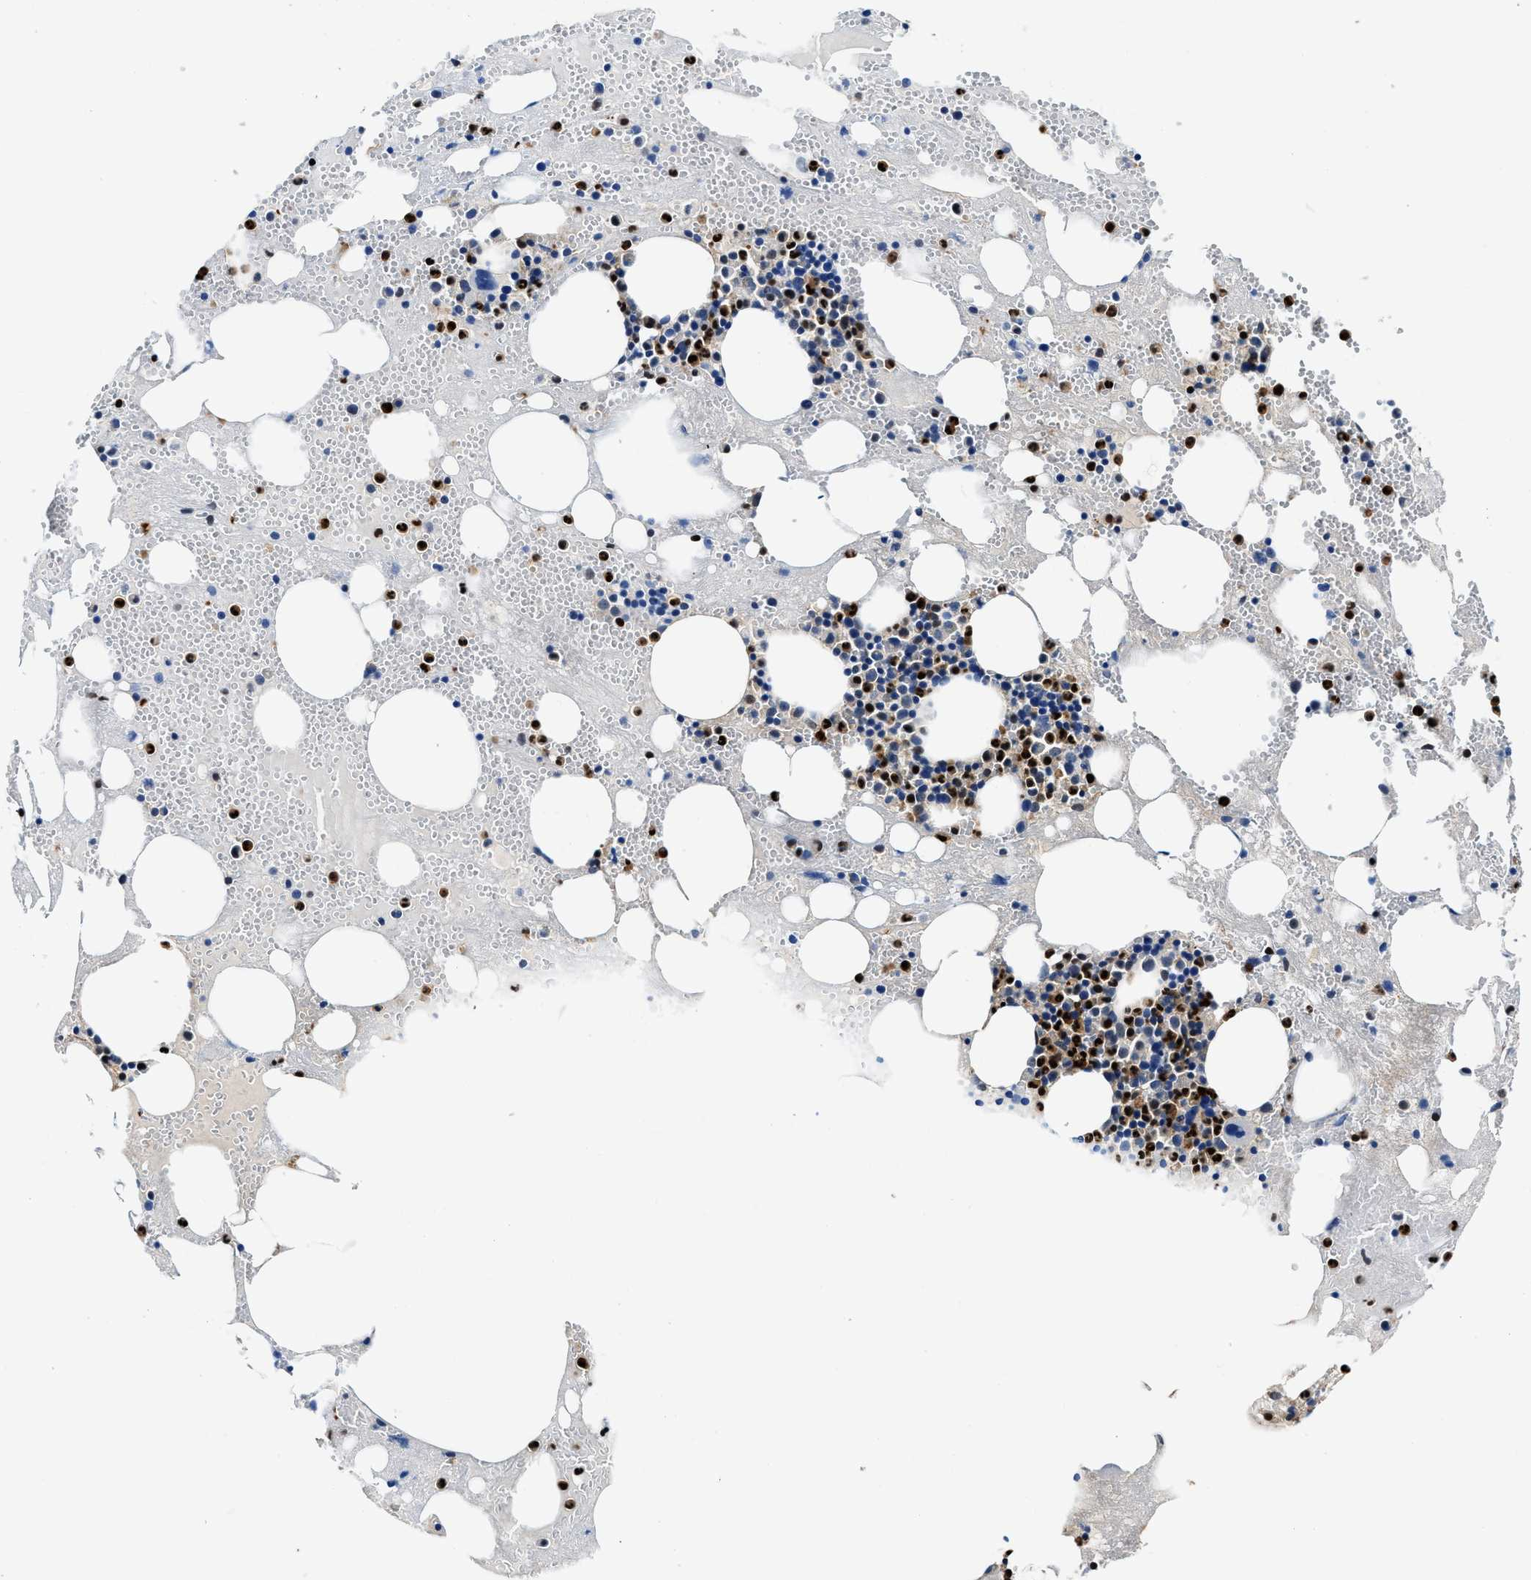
{"staining": {"intensity": "strong", "quantity": "25%-75%", "location": "nuclear"}, "tissue": "bone marrow", "cell_type": "Hematopoietic cells", "image_type": "normal", "snomed": [{"axis": "morphology", "description": "Normal tissue, NOS"}, {"axis": "morphology", "description": "Inflammation, NOS"}, {"axis": "topography", "description": "Bone marrow"}], "caption": "A brown stain highlights strong nuclear expression of a protein in hematopoietic cells of normal human bone marrow. Ihc stains the protein of interest in brown and the nuclei are stained blue.", "gene": "LTA4H", "patient": {"sex": "female", "age": 17}}